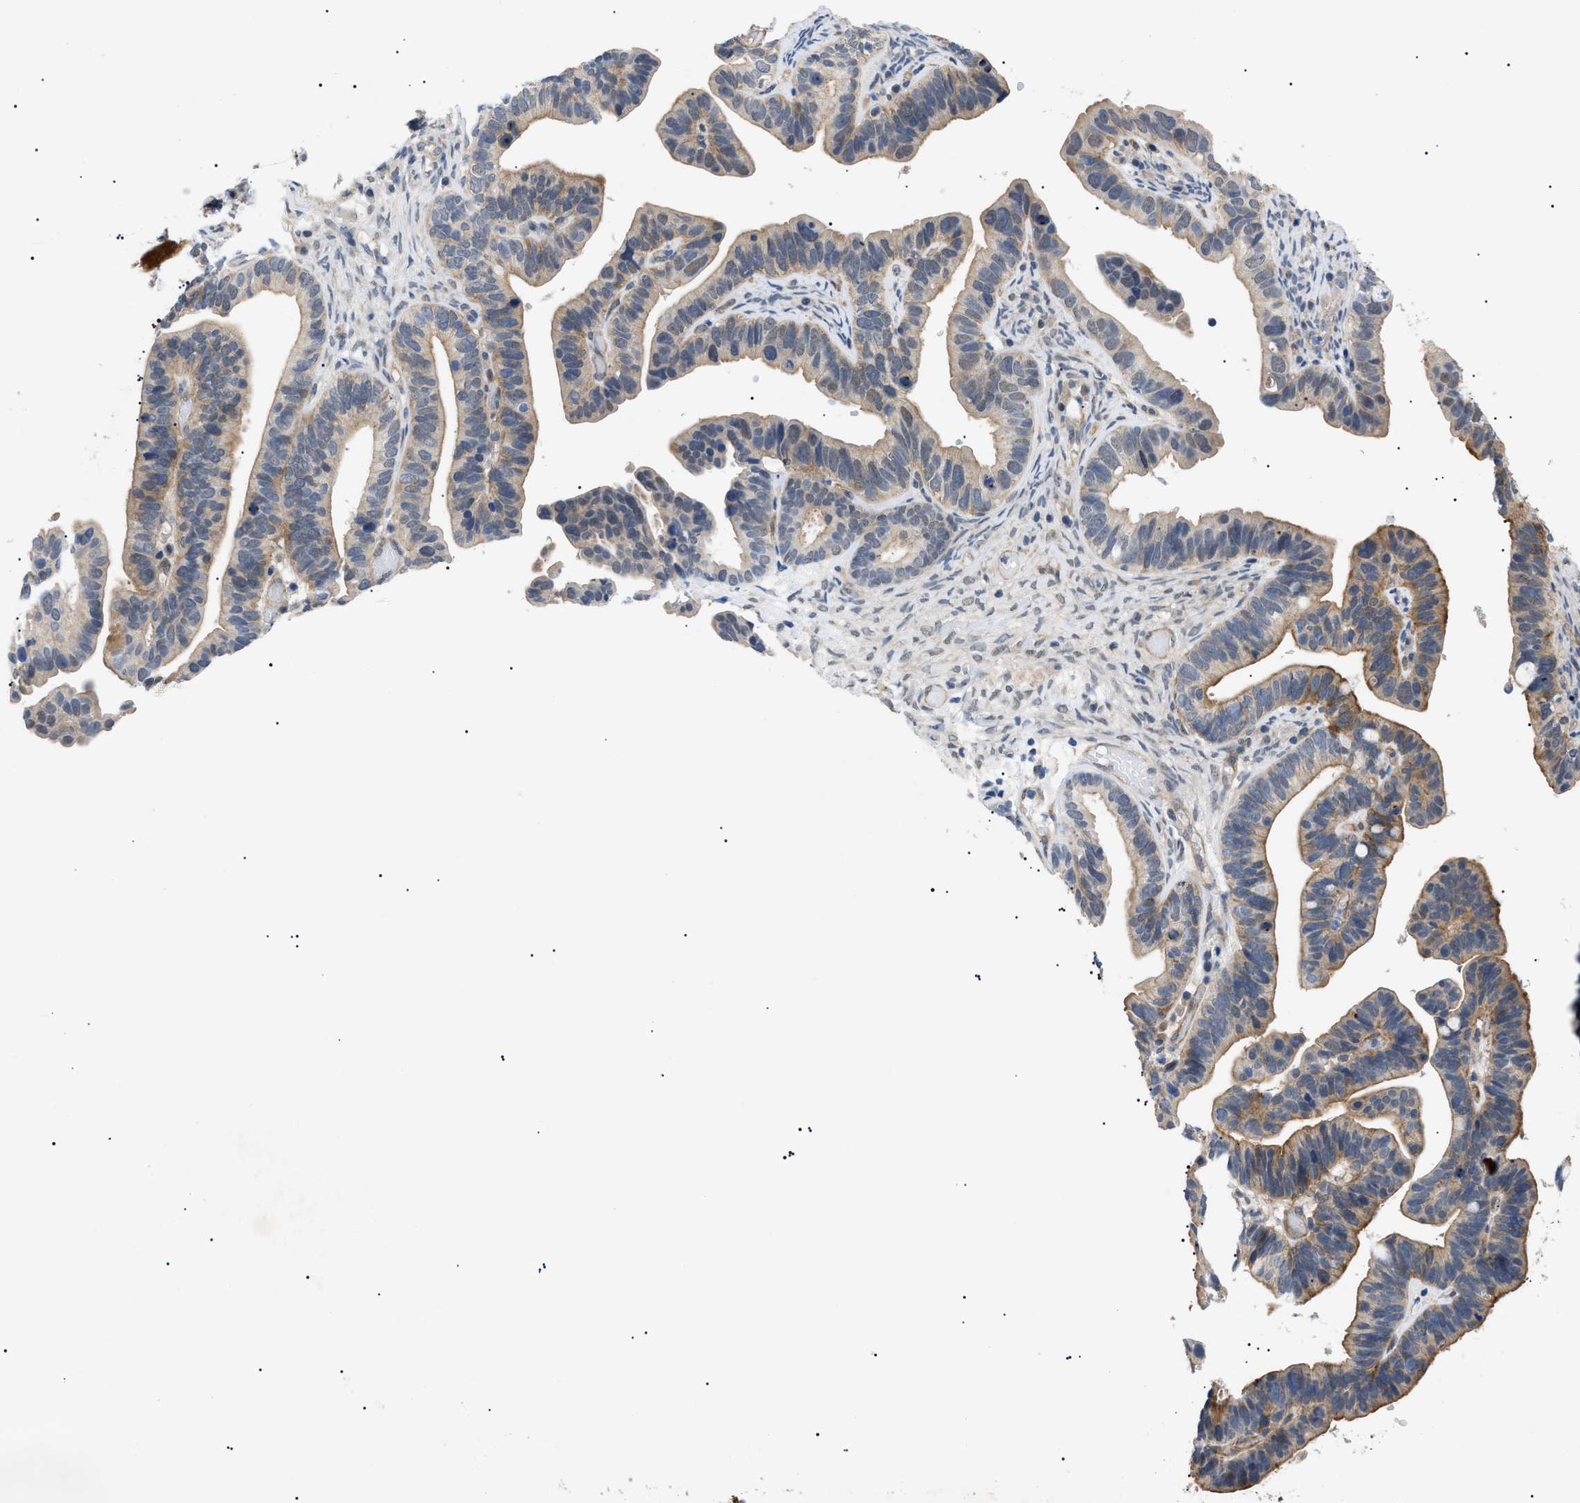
{"staining": {"intensity": "moderate", "quantity": "25%-75%", "location": "cytoplasmic/membranous"}, "tissue": "ovarian cancer", "cell_type": "Tumor cells", "image_type": "cancer", "snomed": [{"axis": "morphology", "description": "Cystadenocarcinoma, serous, NOS"}, {"axis": "topography", "description": "Ovary"}], "caption": "Brown immunohistochemical staining in ovarian cancer reveals moderate cytoplasmic/membranous expression in about 25%-75% of tumor cells. (IHC, brightfield microscopy, high magnification).", "gene": "CRCP", "patient": {"sex": "female", "age": 56}}